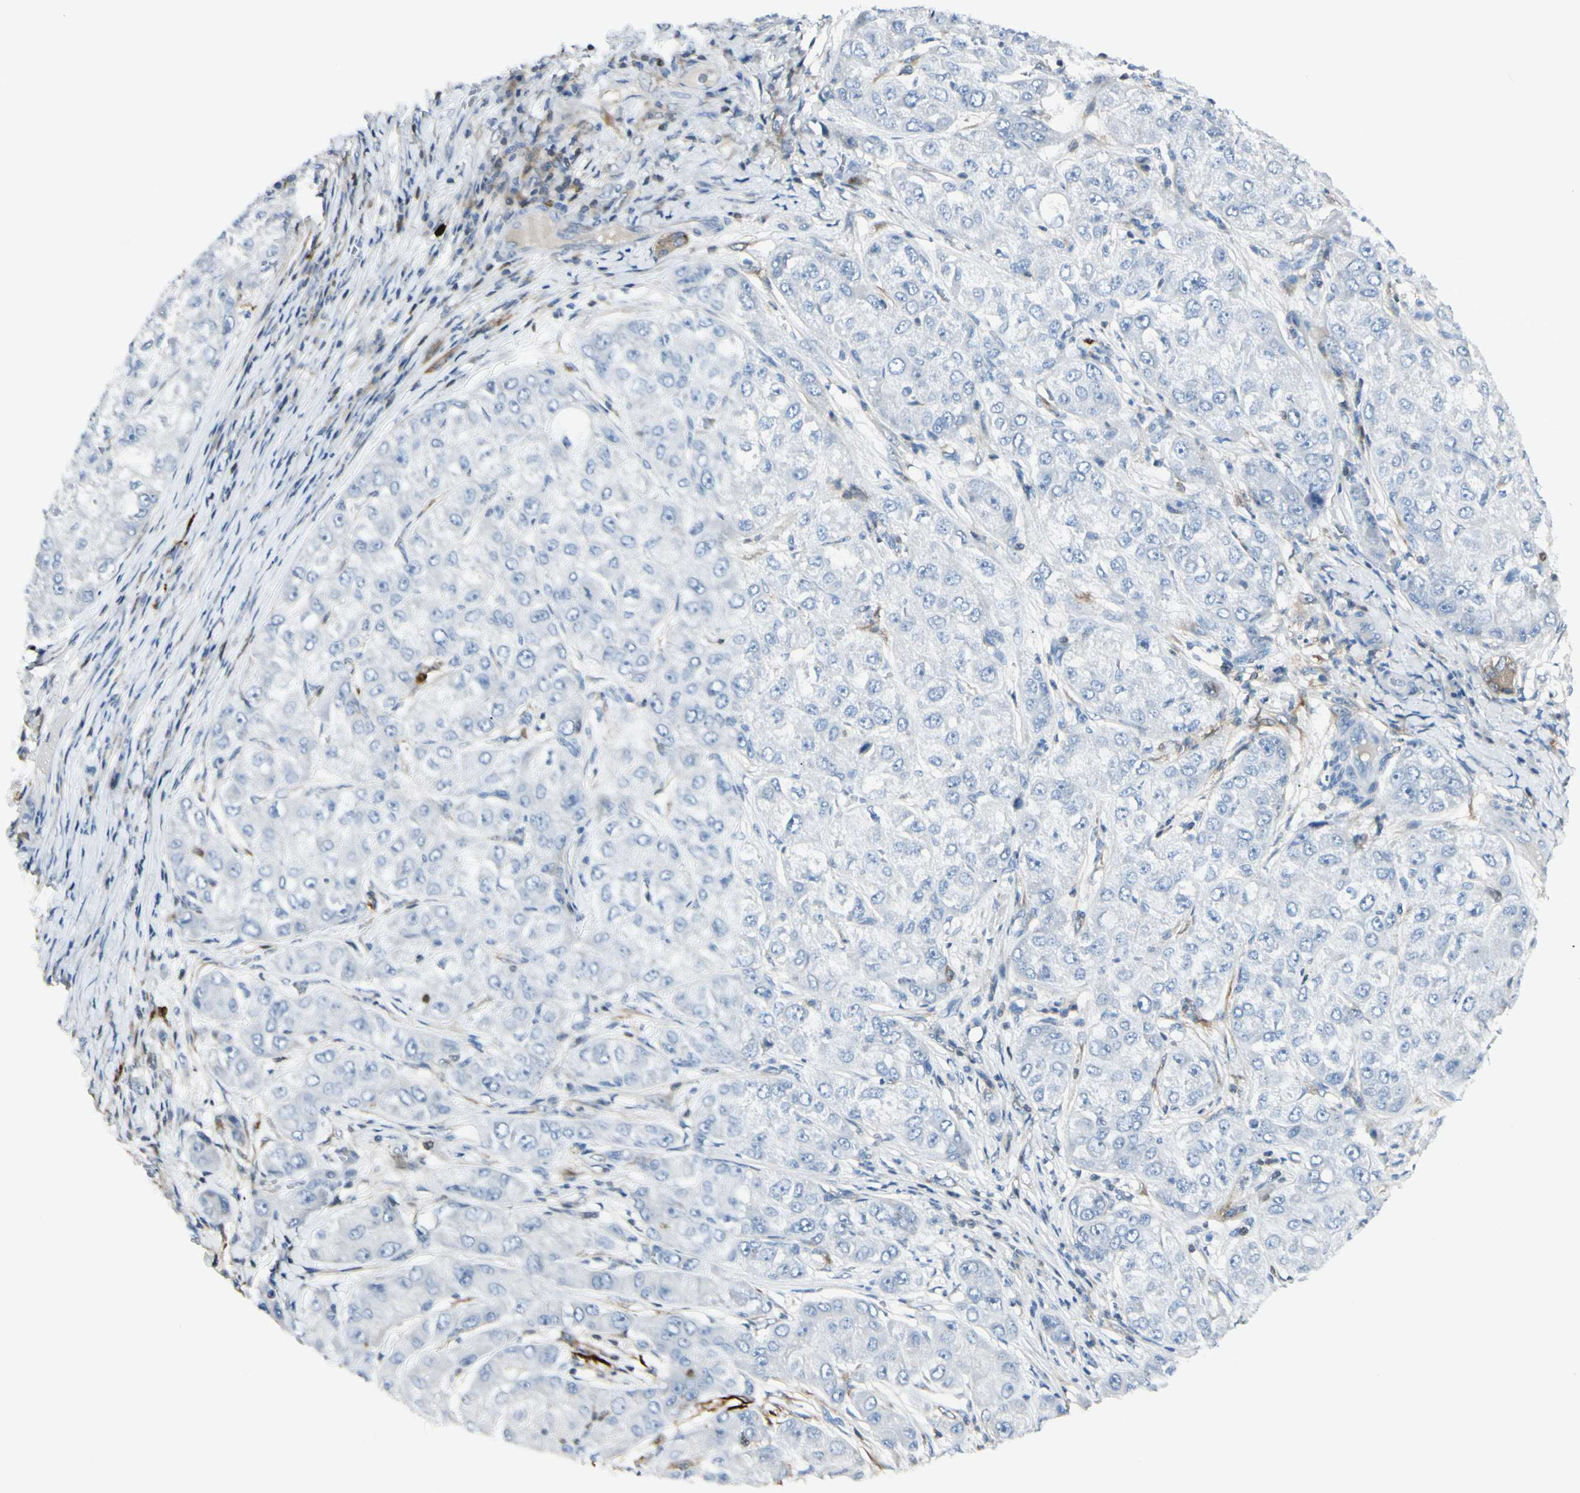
{"staining": {"intensity": "negative", "quantity": "none", "location": "none"}, "tissue": "liver cancer", "cell_type": "Tumor cells", "image_type": "cancer", "snomed": [{"axis": "morphology", "description": "Carcinoma, Hepatocellular, NOS"}, {"axis": "topography", "description": "Liver"}], "caption": "A histopathology image of human liver cancer is negative for staining in tumor cells. (Stains: DAB immunohistochemistry with hematoxylin counter stain, Microscopy: brightfield microscopy at high magnification).", "gene": "TRAF1", "patient": {"sex": "male", "age": 80}}